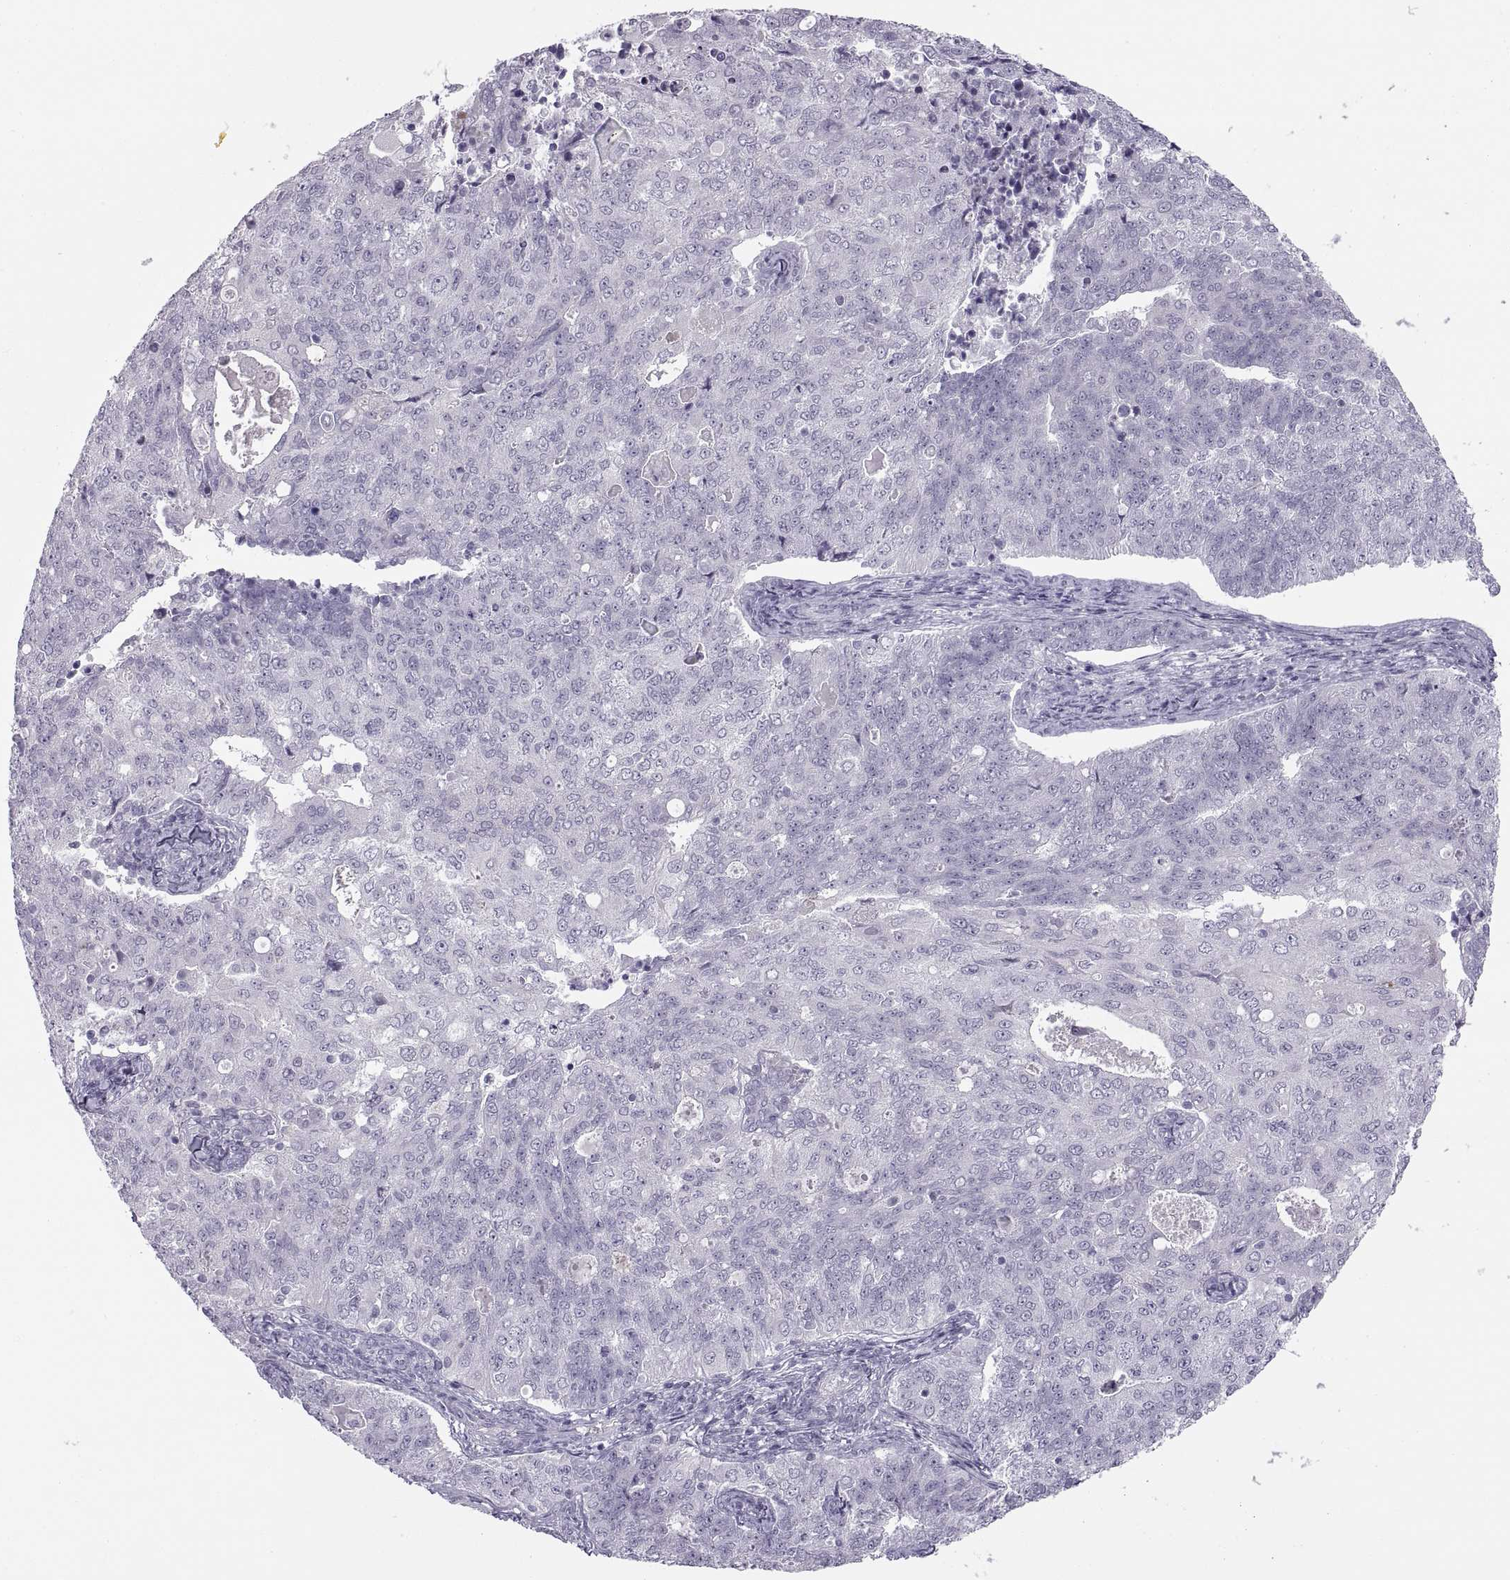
{"staining": {"intensity": "negative", "quantity": "none", "location": "none"}, "tissue": "endometrial cancer", "cell_type": "Tumor cells", "image_type": "cancer", "snomed": [{"axis": "morphology", "description": "Adenocarcinoma, NOS"}, {"axis": "topography", "description": "Endometrium"}], "caption": "Tumor cells are negative for brown protein staining in endometrial cancer. Nuclei are stained in blue.", "gene": "C3orf22", "patient": {"sex": "female", "age": 43}}